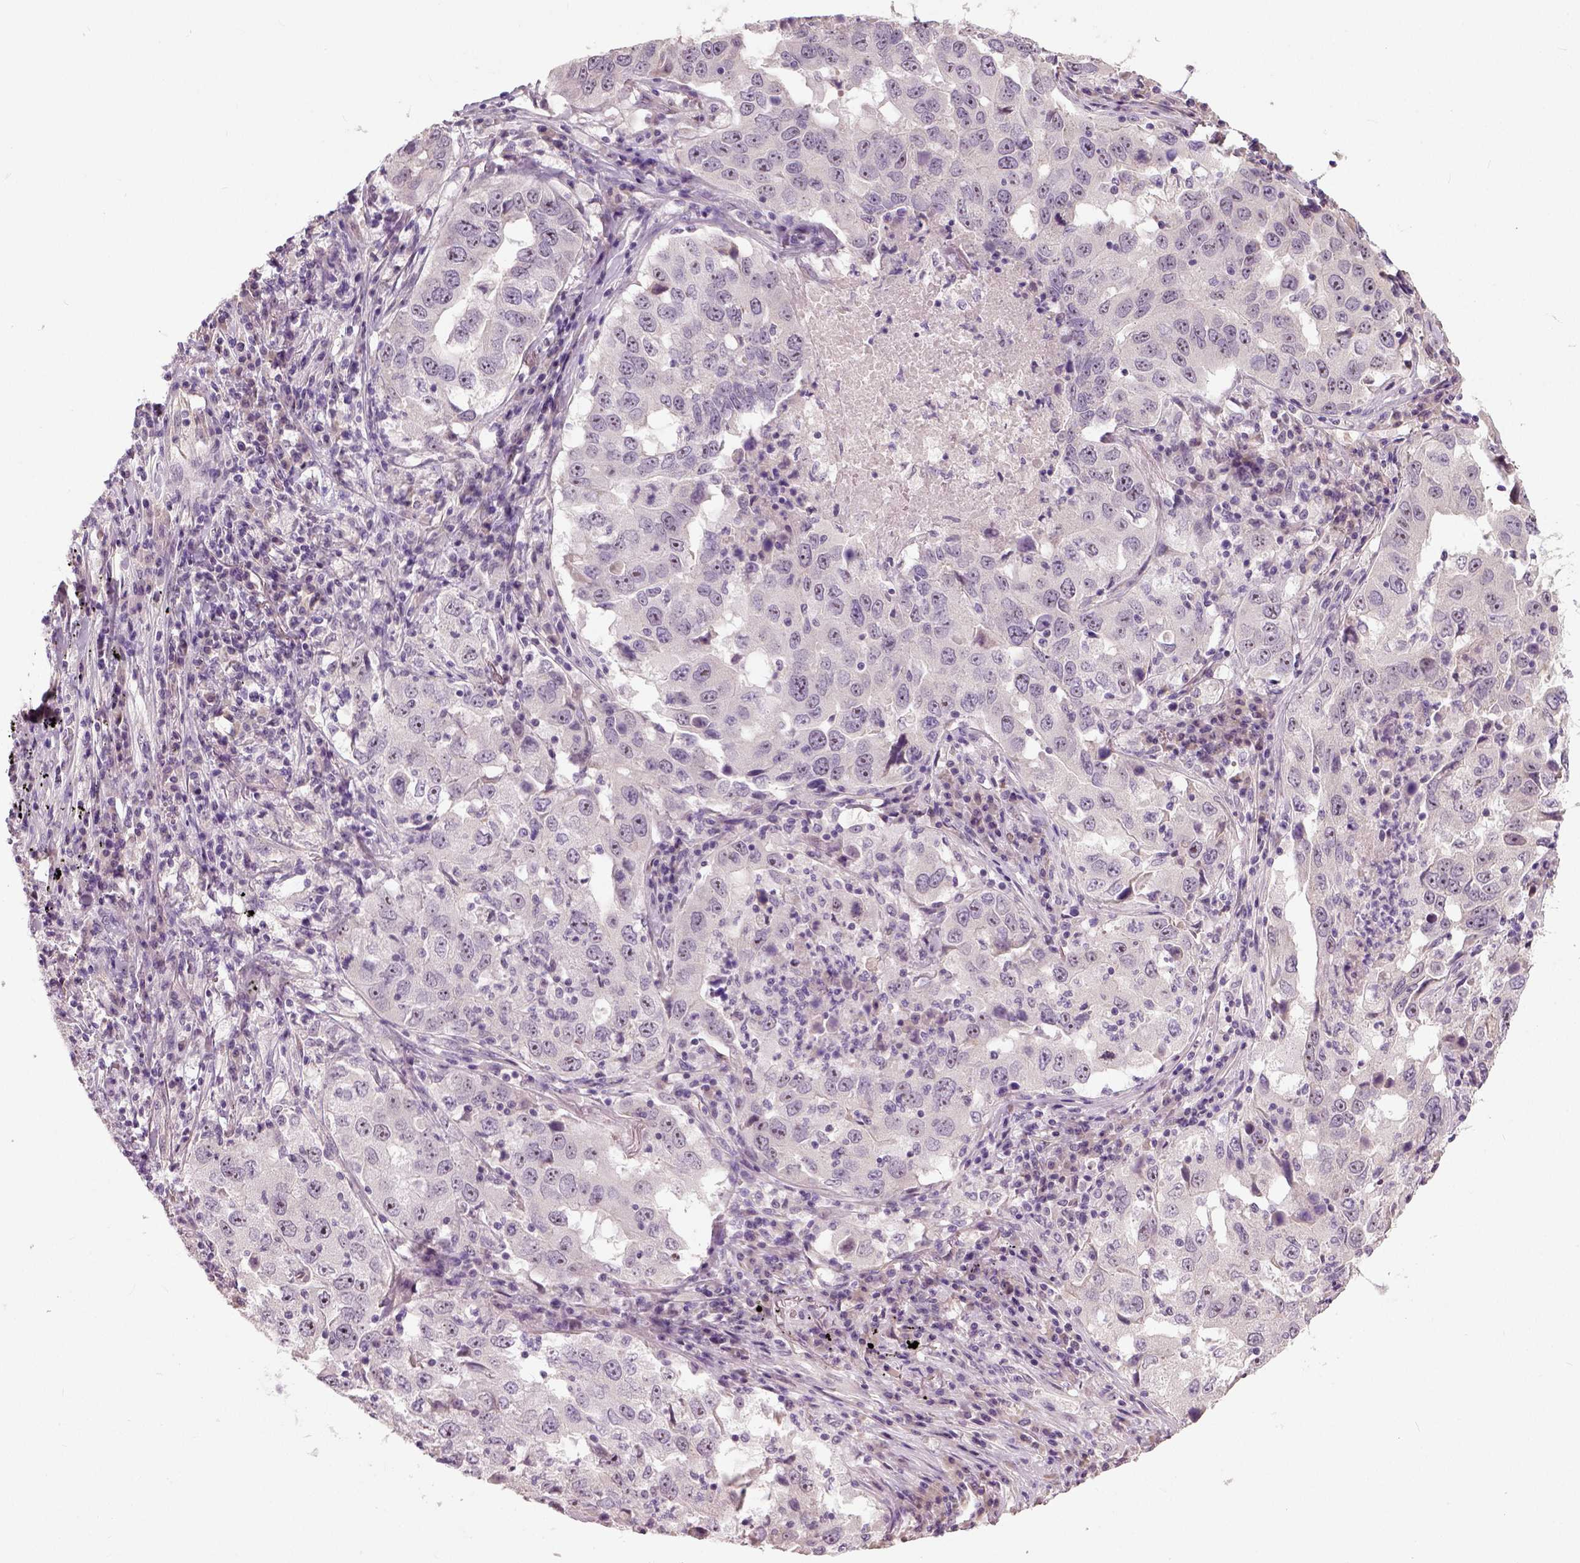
{"staining": {"intensity": "negative", "quantity": "none", "location": "none"}, "tissue": "lung cancer", "cell_type": "Tumor cells", "image_type": "cancer", "snomed": [{"axis": "morphology", "description": "Adenocarcinoma, NOS"}, {"axis": "topography", "description": "Lung"}], "caption": "Immunohistochemistry (IHC) of lung cancer demonstrates no staining in tumor cells.", "gene": "NECAB1", "patient": {"sex": "male", "age": 73}}